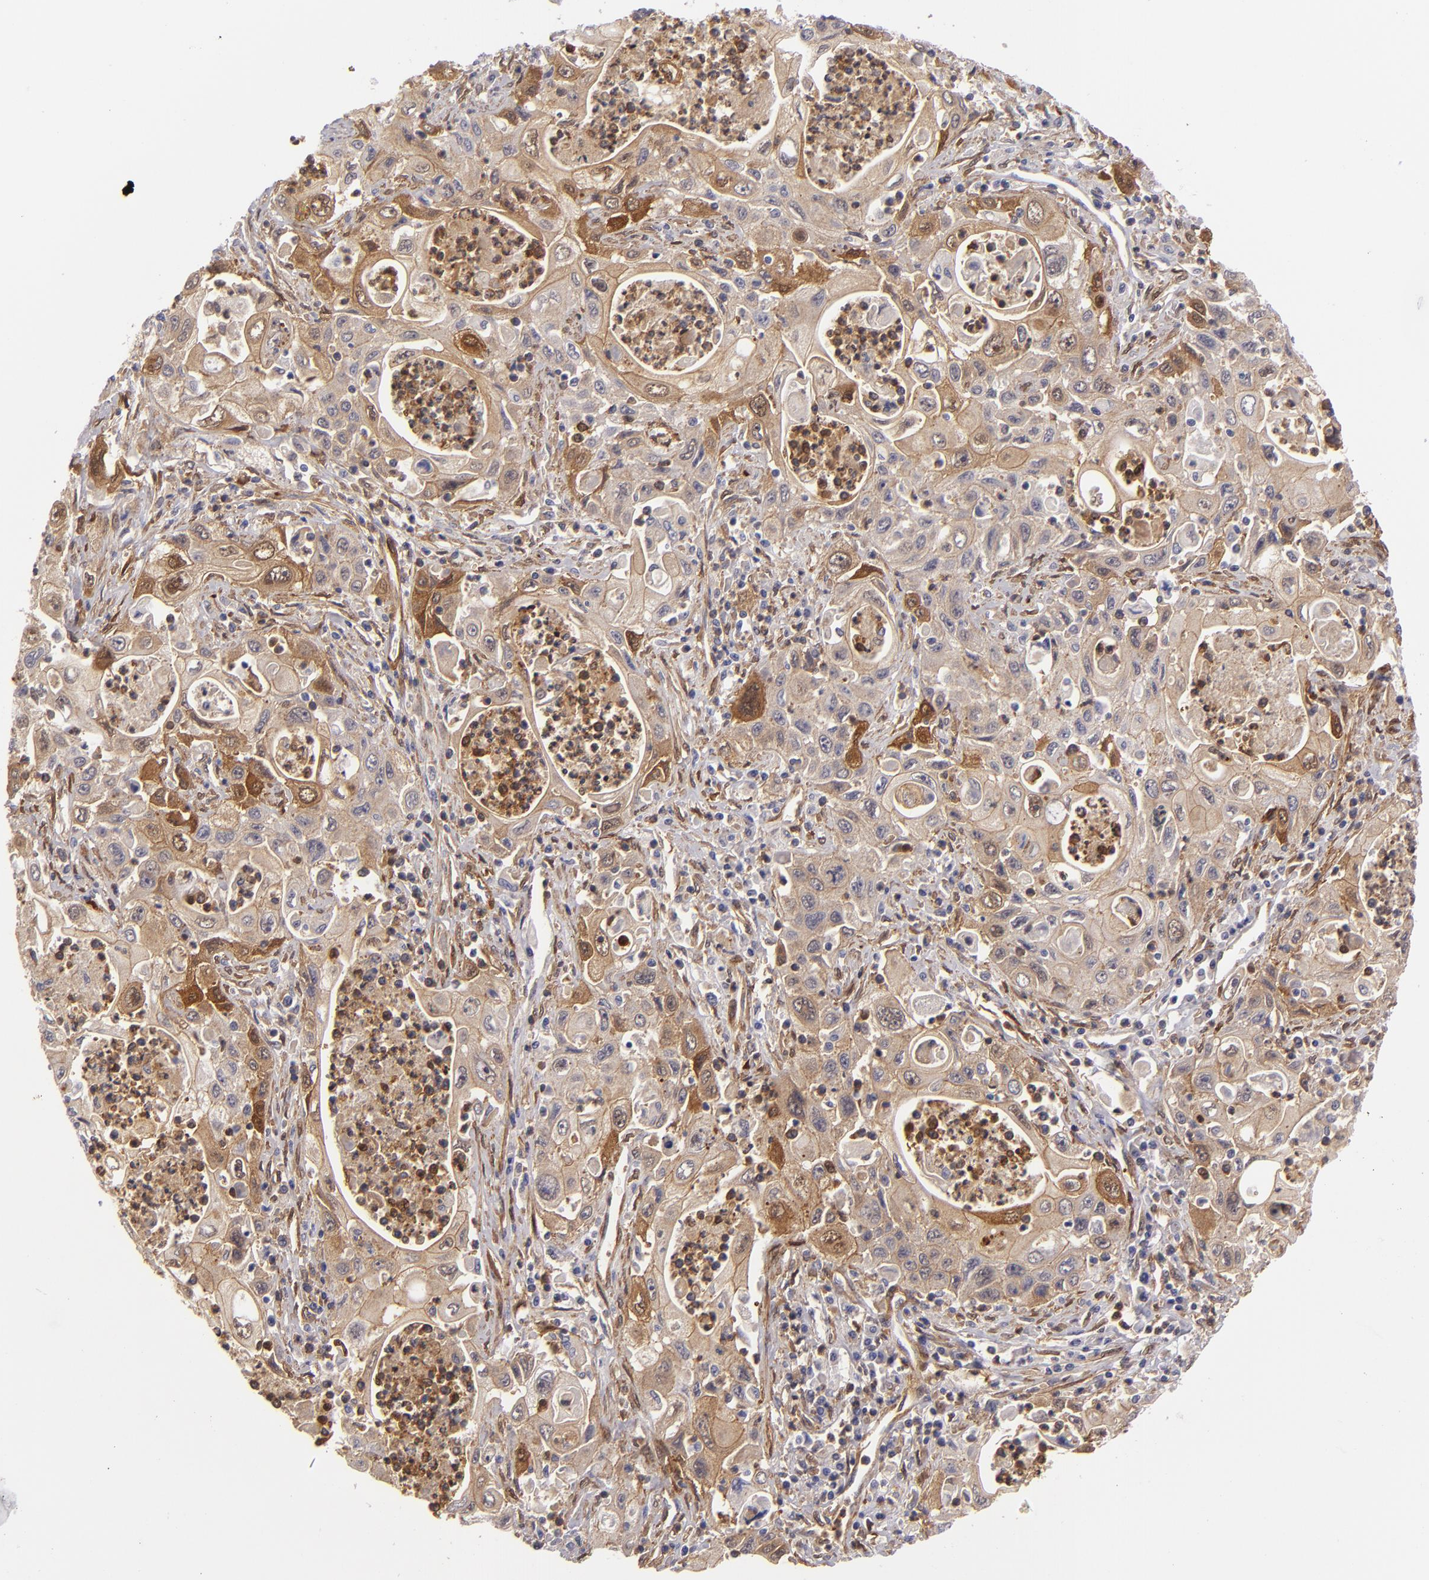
{"staining": {"intensity": "moderate", "quantity": "25%-75%", "location": "cytoplasmic/membranous"}, "tissue": "pancreatic cancer", "cell_type": "Tumor cells", "image_type": "cancer", "snomed": [{"axis": "morphology", "description": "Adenocarcinoma, NOS"}, {"axis": "topography", "description": "Pancreas"}], "caption": "Pancreatic cancer stained for a protein displays moderate cytoplasmic/membranous positivity in tumor cells.", "gene": "VCL", "patient": {"sex": "male", "age": 70}}